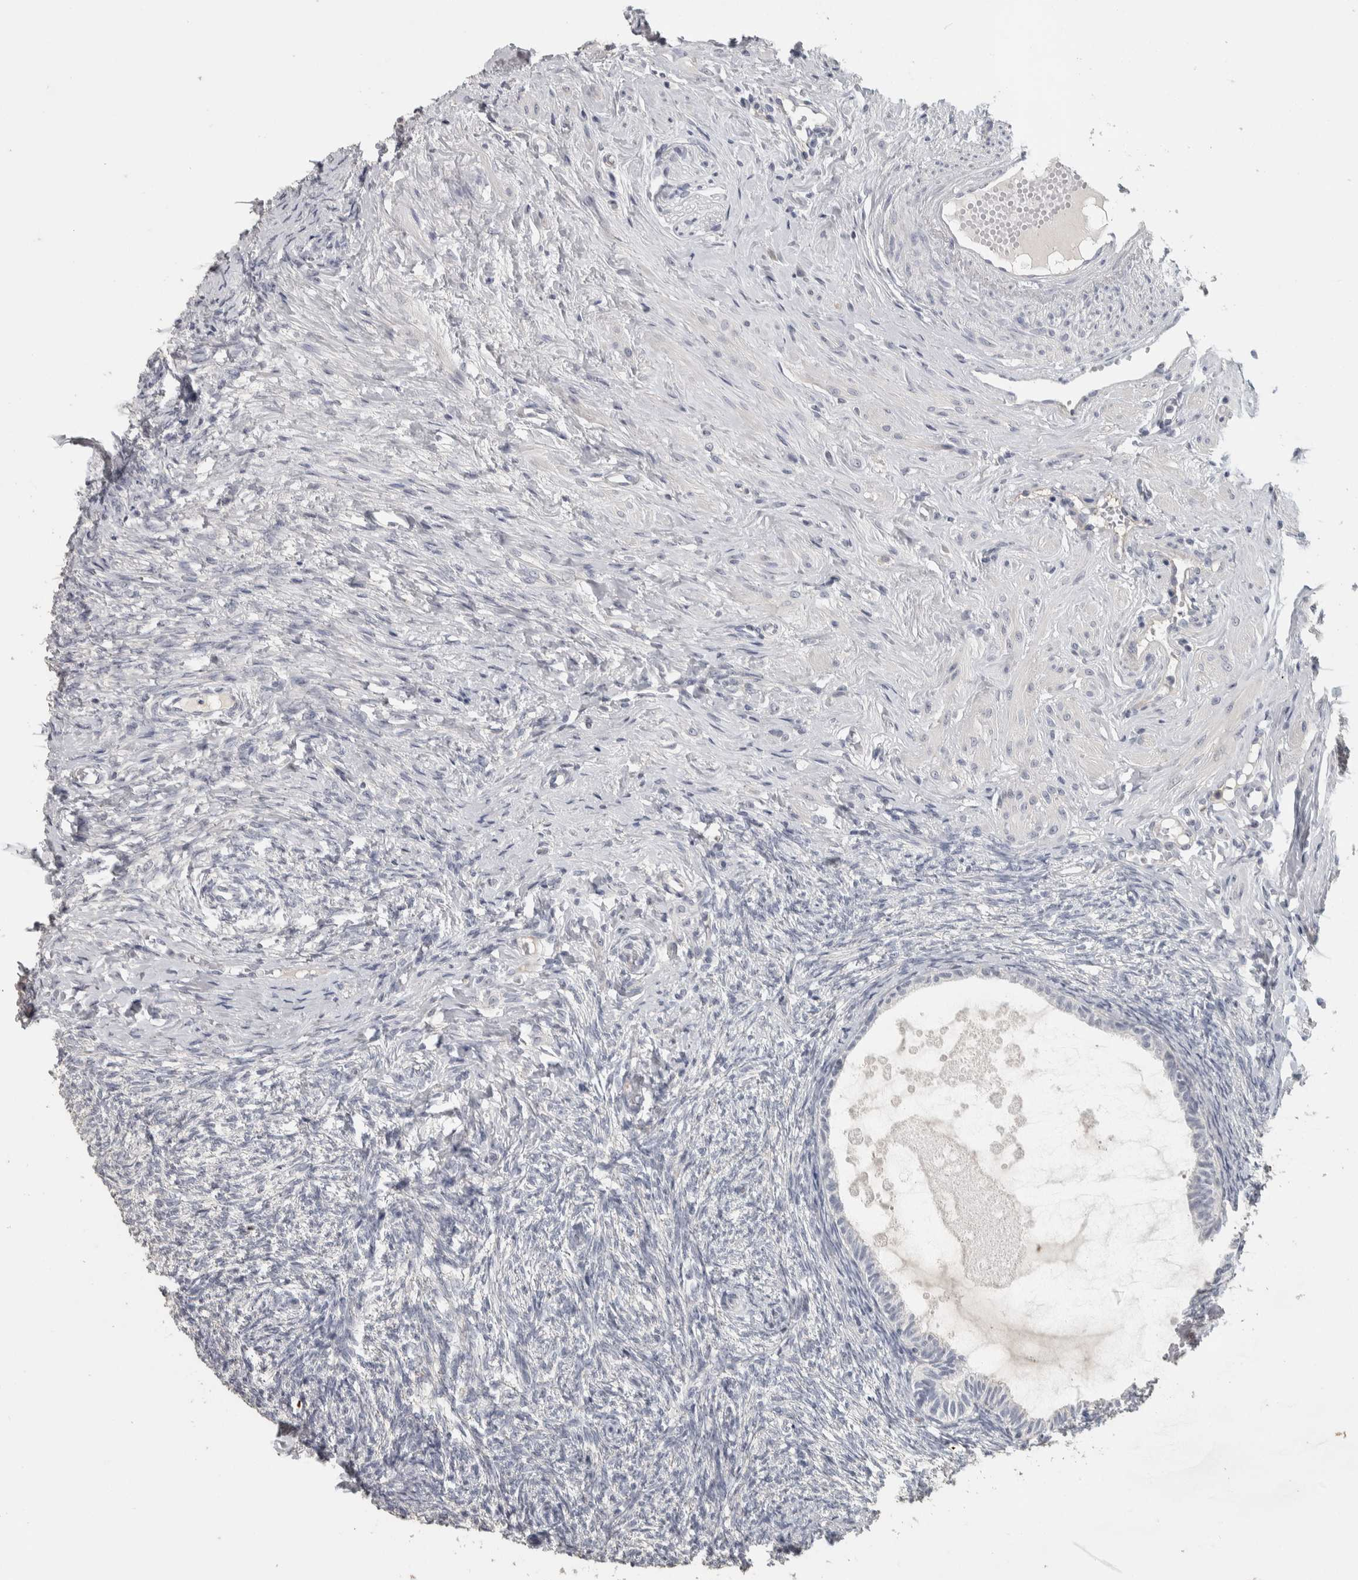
{"staining": {"intensity": "negative", "quantity": "none", "location": "none"}, "tissue": "ovary", "cell_type": "Follicle cells", "image_type": "normal", "snomed": [{"axis": "morphology", "description": "Normal tissue, NOS"}, {"axis": "topography", "description": "Ovary"}], "caption": "The immunohistochemistry image has no significant staining in follicle cells of ovary. Nuclei are stained in blue.", "gene": "DCAF10", "patient": {"sex": "female", "age": 41}}